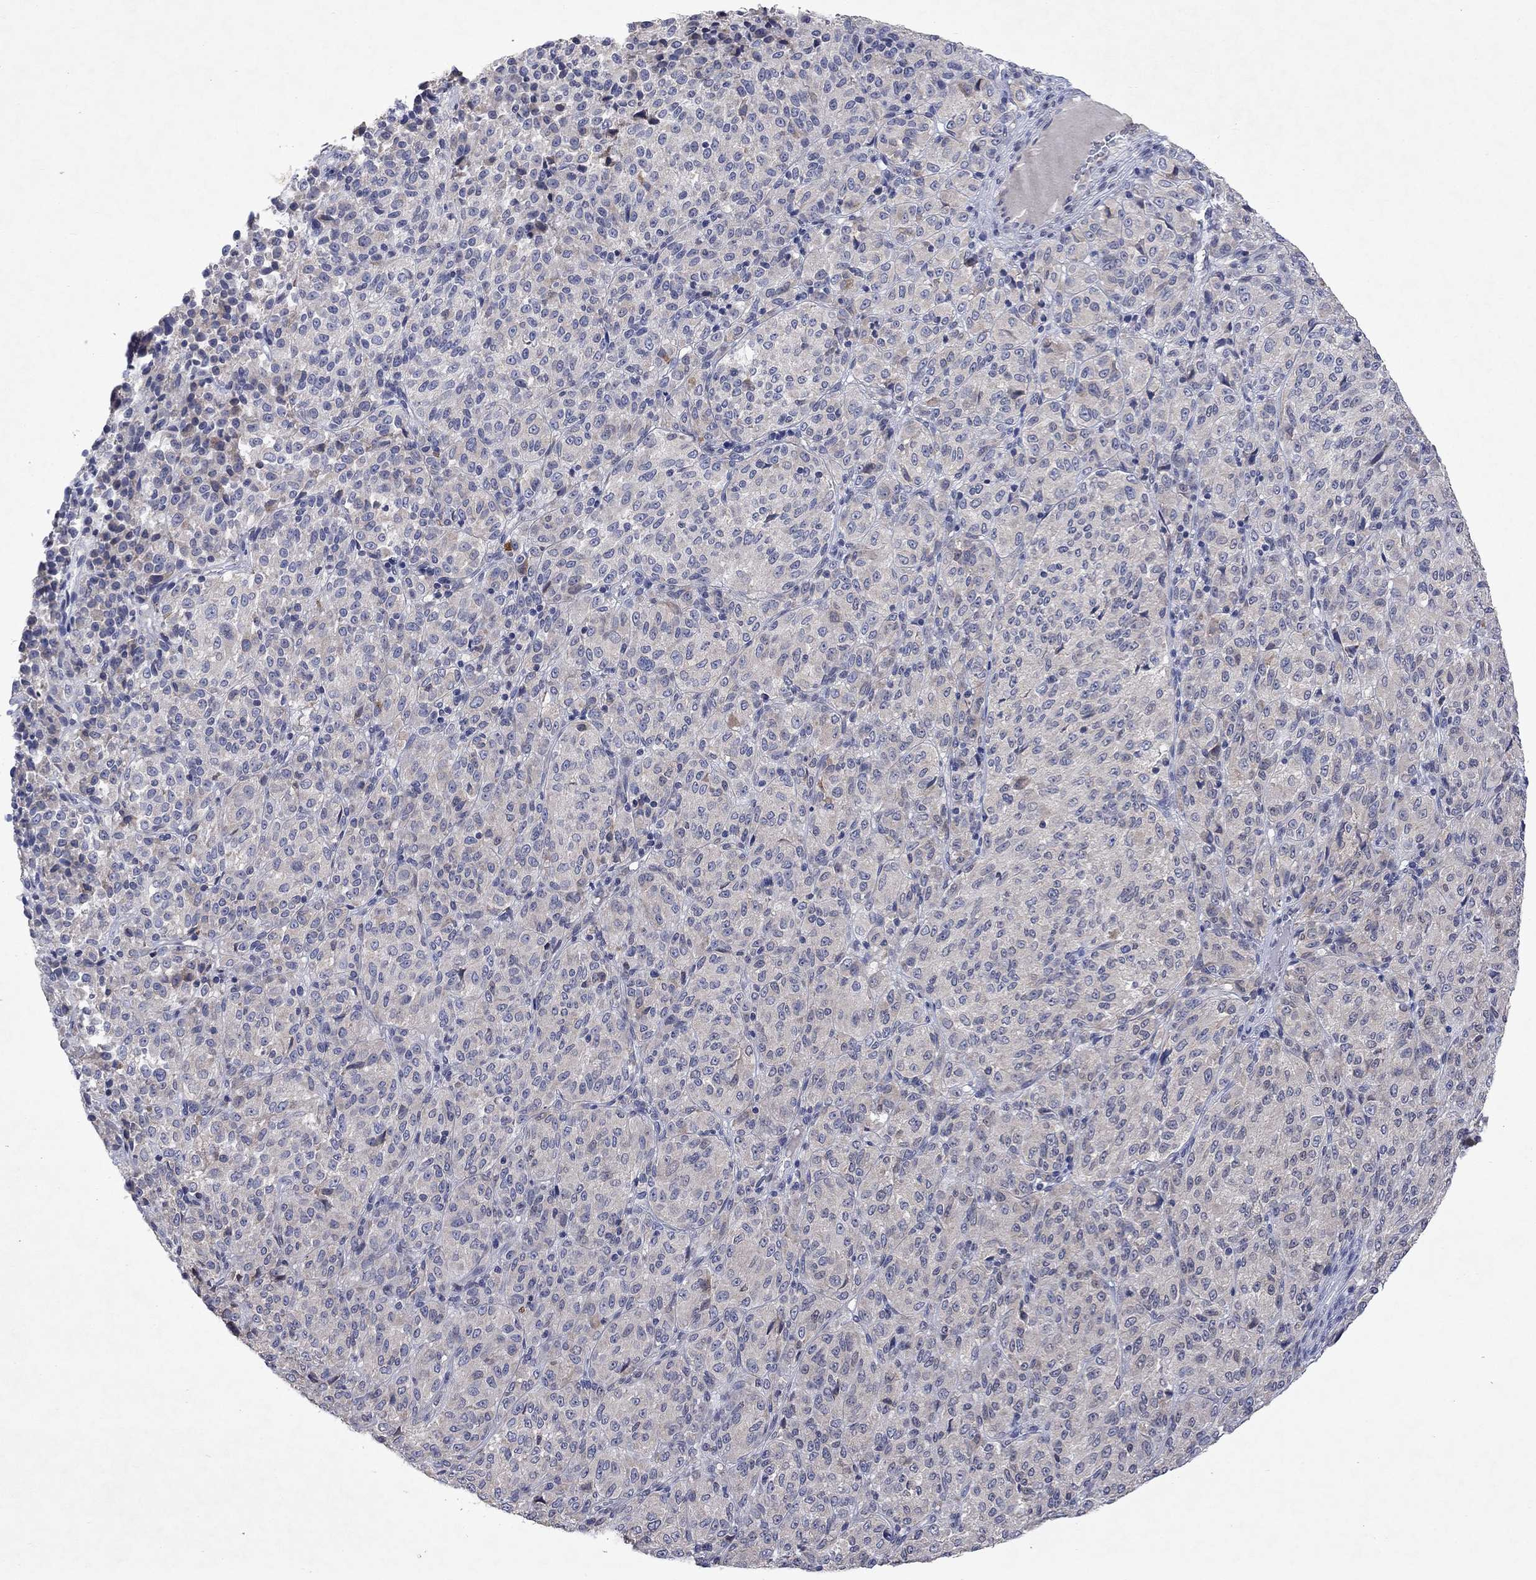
{"staining": {"intensity": "negative", "quantity": "none", "location": "none"}, "tissue": "melanoma", "cell_type": "Tumor cells", "image_type": "cancer", "snomed": [{"axis": "morphology", "description": "Malignant melanoma, Metastatic site"}, {"axis": "topography", "description": "Brain"}], "caption": "Histopathology image shows no protein expression in tumor cells of malignant melanoma (metastatic site) tissue.", "gene": "TMEM97", "patient": {"sex": "female", "age": 56}}